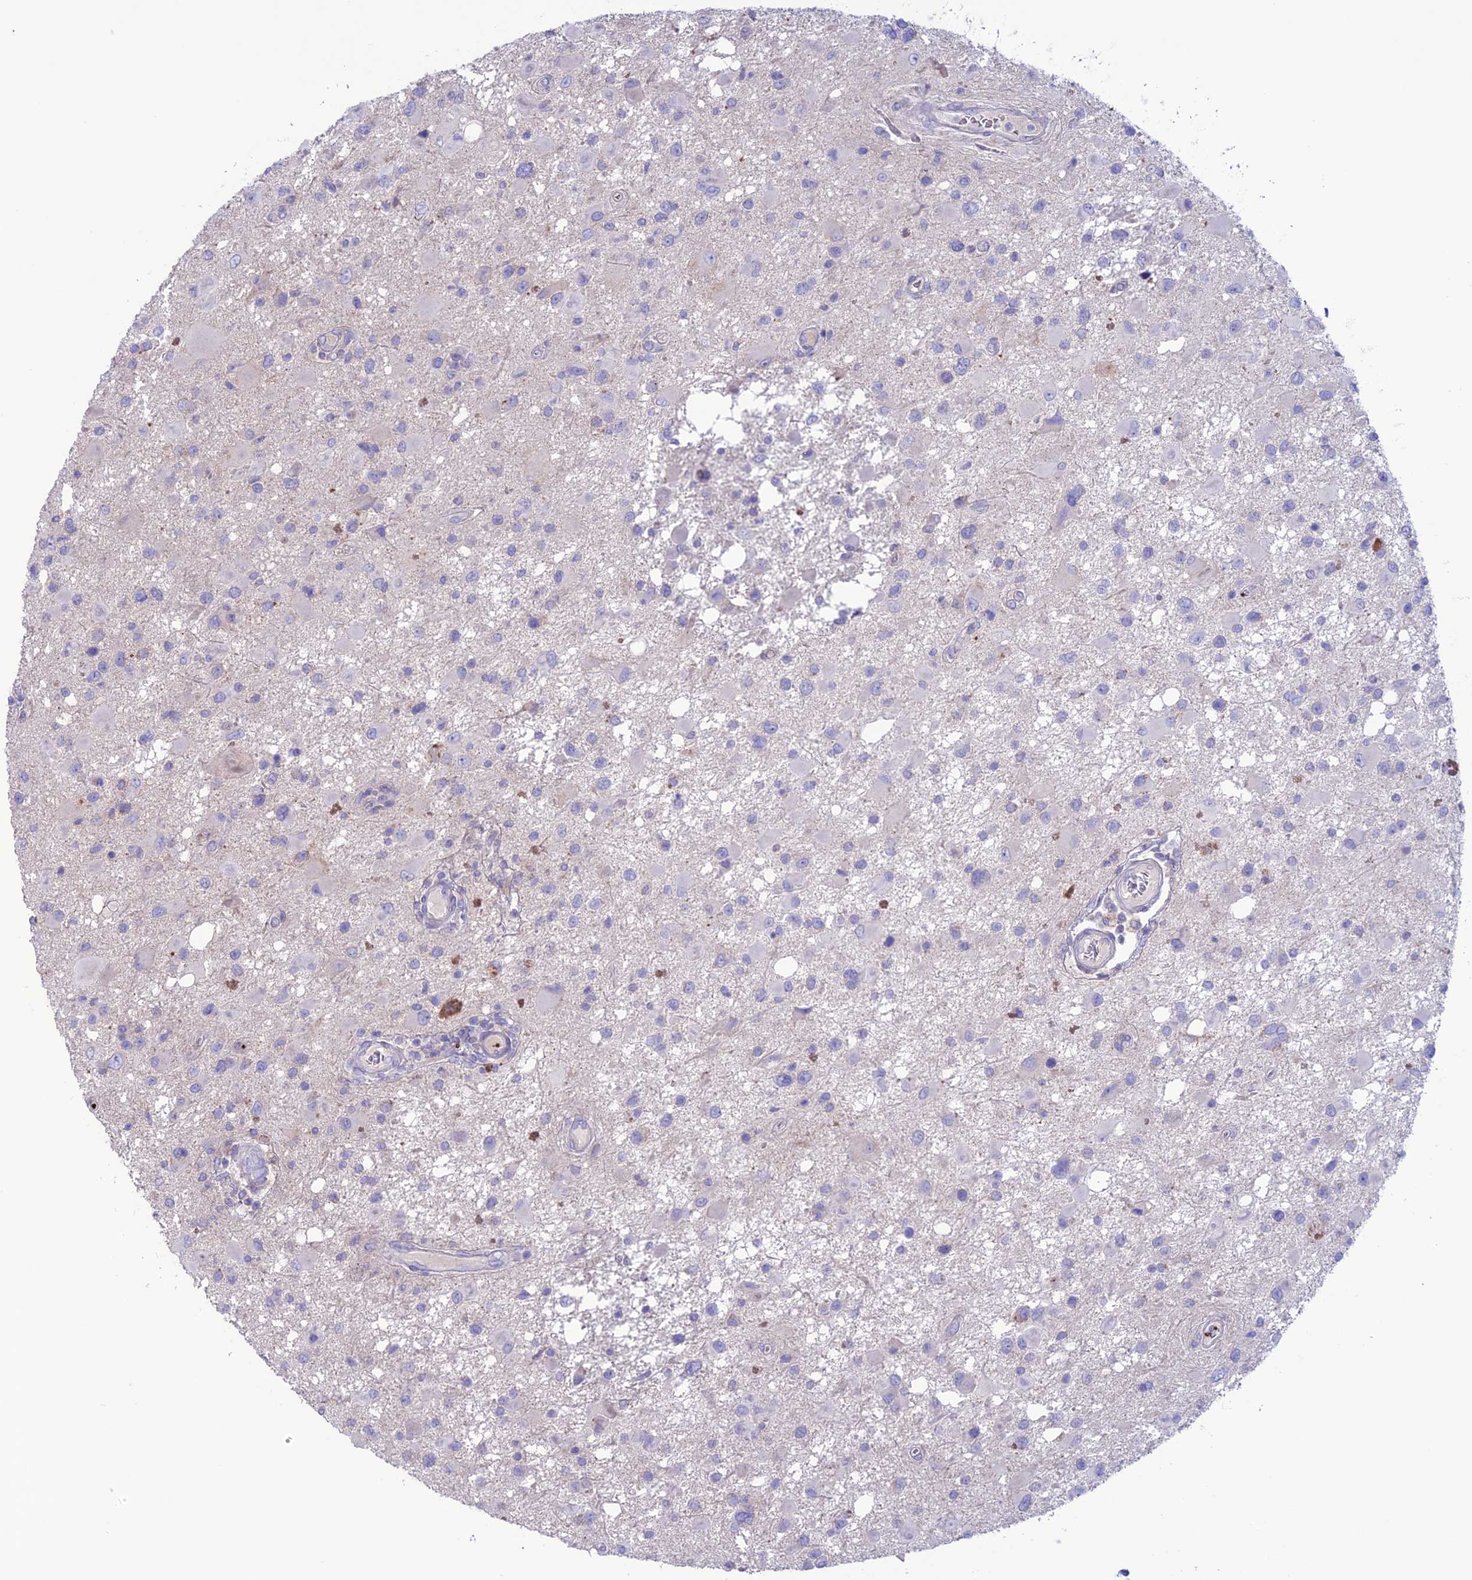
{"staining": {"intensity": "negative", "quantity": "none", "location": "none"}, "tissue": "glioma", "cell_type": "Tumor cells", "image_type": "cancer", "snomed": [{"axis": "morphology", "description": "Glioma, malignant, High grade"}, {"axis": "topography", "description": "Brain"}], "caption": "Image shows no significant protein staining in tumor cells of glioma. The staining was performed using DAB (3,3'-diaminobenzidine) to visualize the protein expression in brown, while the nuclei were stained in blue with hematoxylin (Magnification: 20x).", "gene": "C21orf140", "patient": {"sex": "male", "age": 53}}